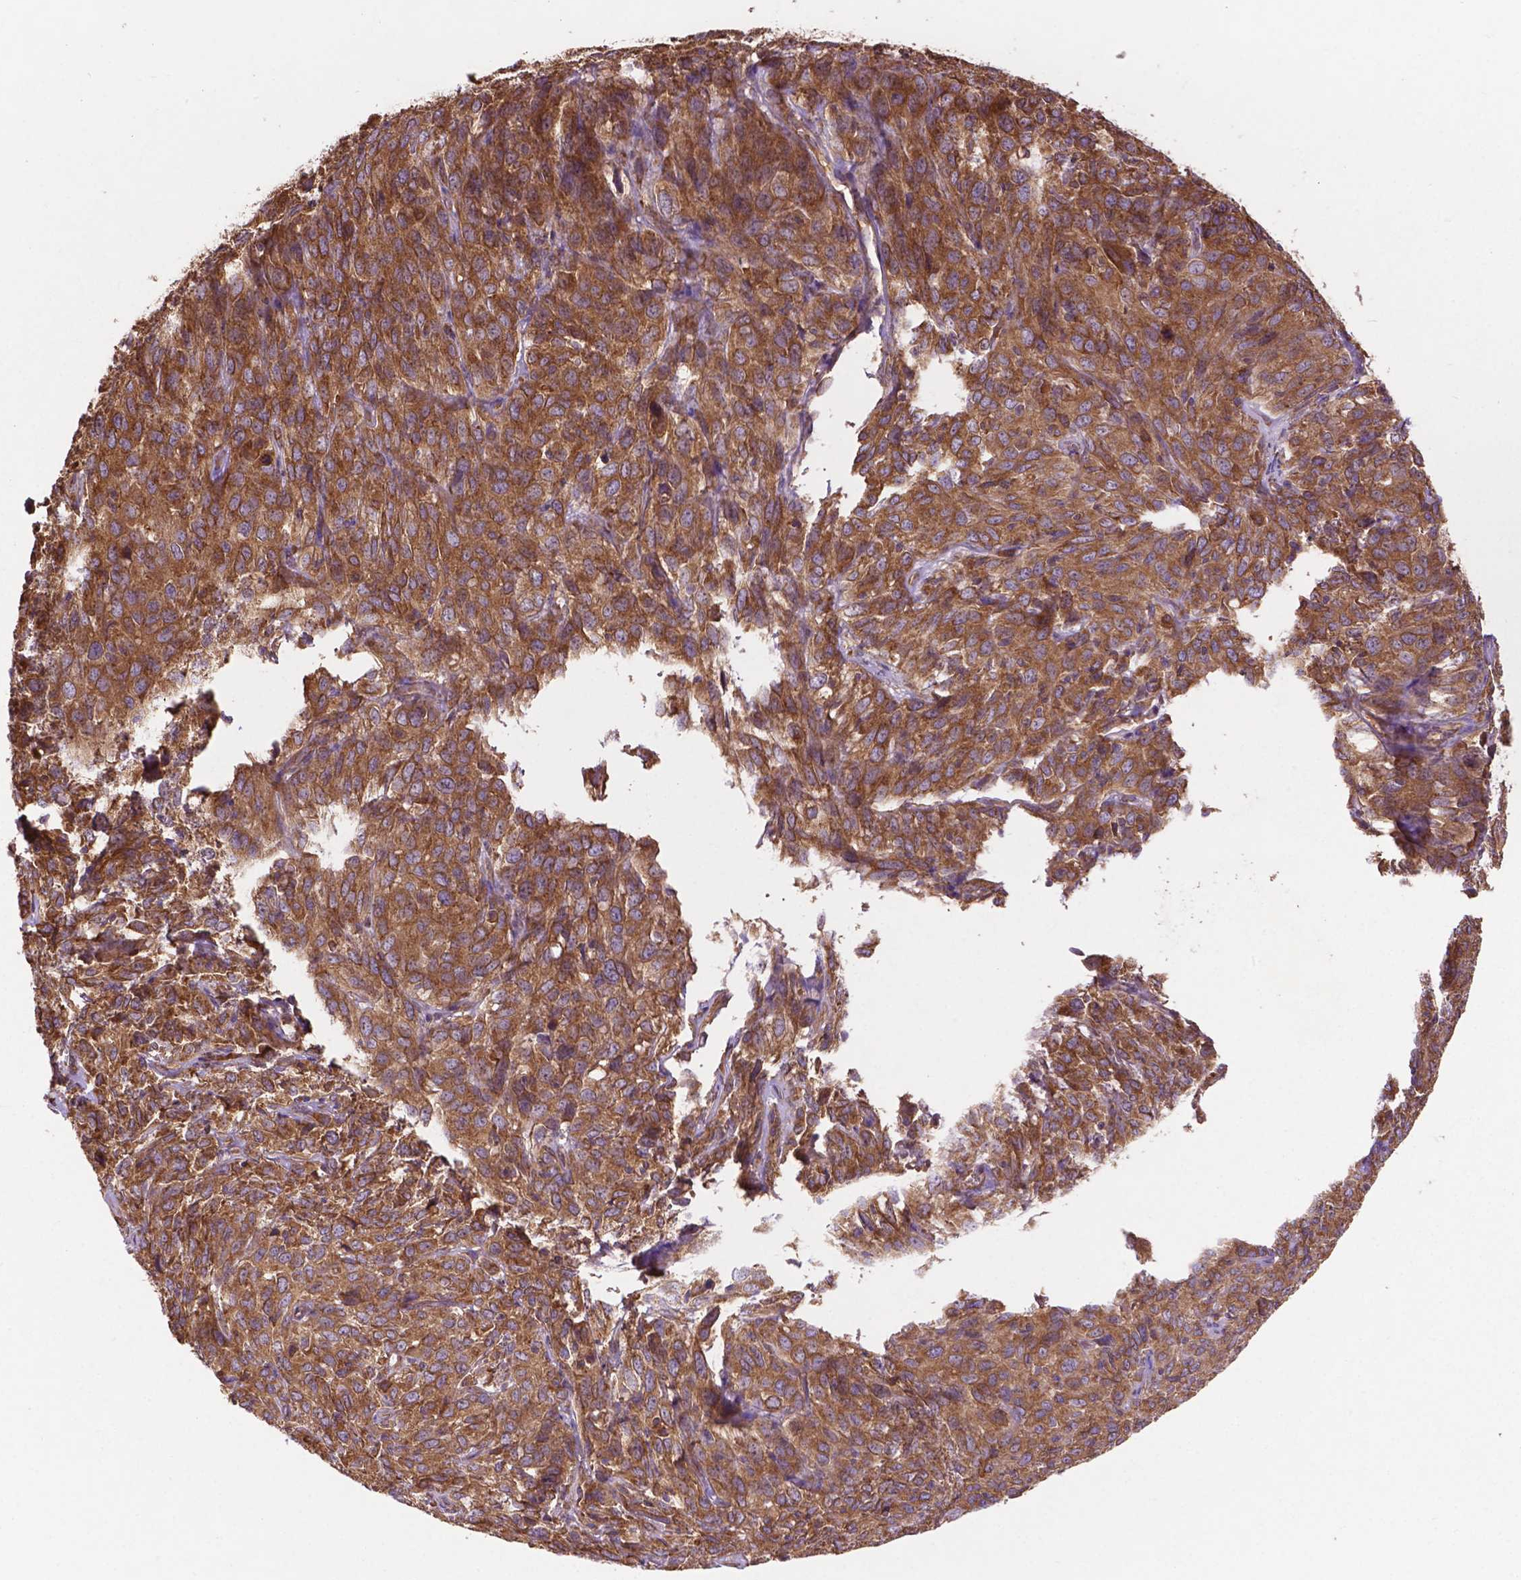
{"staining": {"intensity": "moderate", "quantity": ">75%", "location": "cytoplasmic/membranous"}, "tissue": "cervical cancer", "cell_type": "Tumor cells", "image_type": "cancer", "snomed": [{"axis": "morphology", "description": "Squamous cell carcinoma, NOS"}, {"axis": "topography", "description": "Cervix"}], "caption": "Immunohistochemical staining of squamous cell carcinoma (cervical) displays medium levels of moderate cytoplasmic/membranous protein expression in approximately >75% of tumor cells.", "gene": "CCDC71L", "patient": {"sex": "female", "age": 51}}